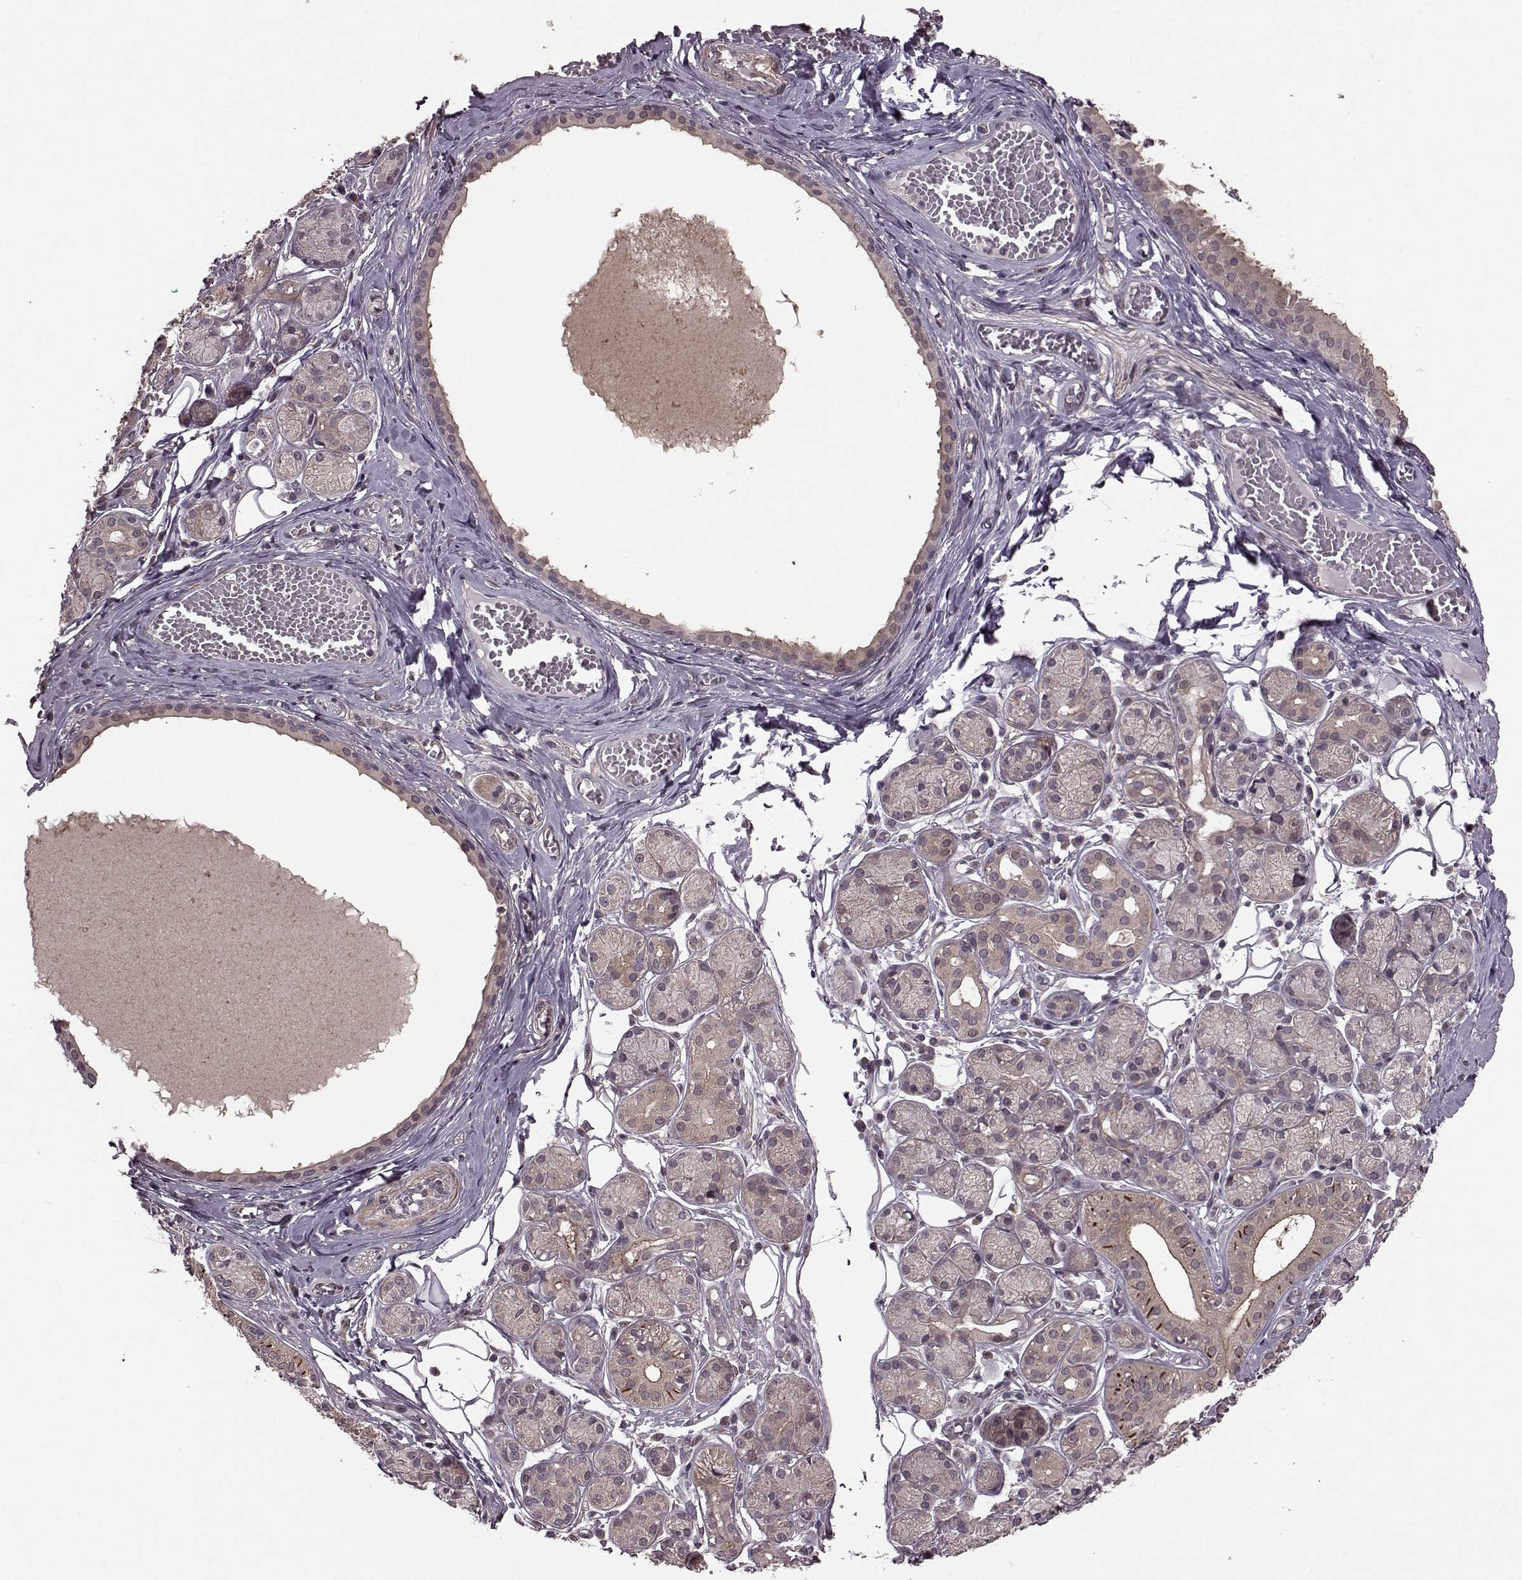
{"staining": {"intensity": "moderate", "quantity": "25%-75%", "location": "cytoplasmic/membranous"}, "tissue": "salivary gland", "cell_type": "Glandular cells", "image_type": "normal", "snomed": [{"axis": "morphology", "description": "Normal tissue, NOS"}, {"axis": "topography", "description": "Salivary gland"}, {"axis": "topography", "description": "Peripheral nerve tissue"}], "caption": "A brown stain labels moderate cytoplasmic/membranous positivity of a protein in glandular cells of normal salivary gland. (DAB = brown stain, brightfield microscopy at high magnification).", "gene": "FNIP2", "patient": {"sex": "male", "age": 71}}